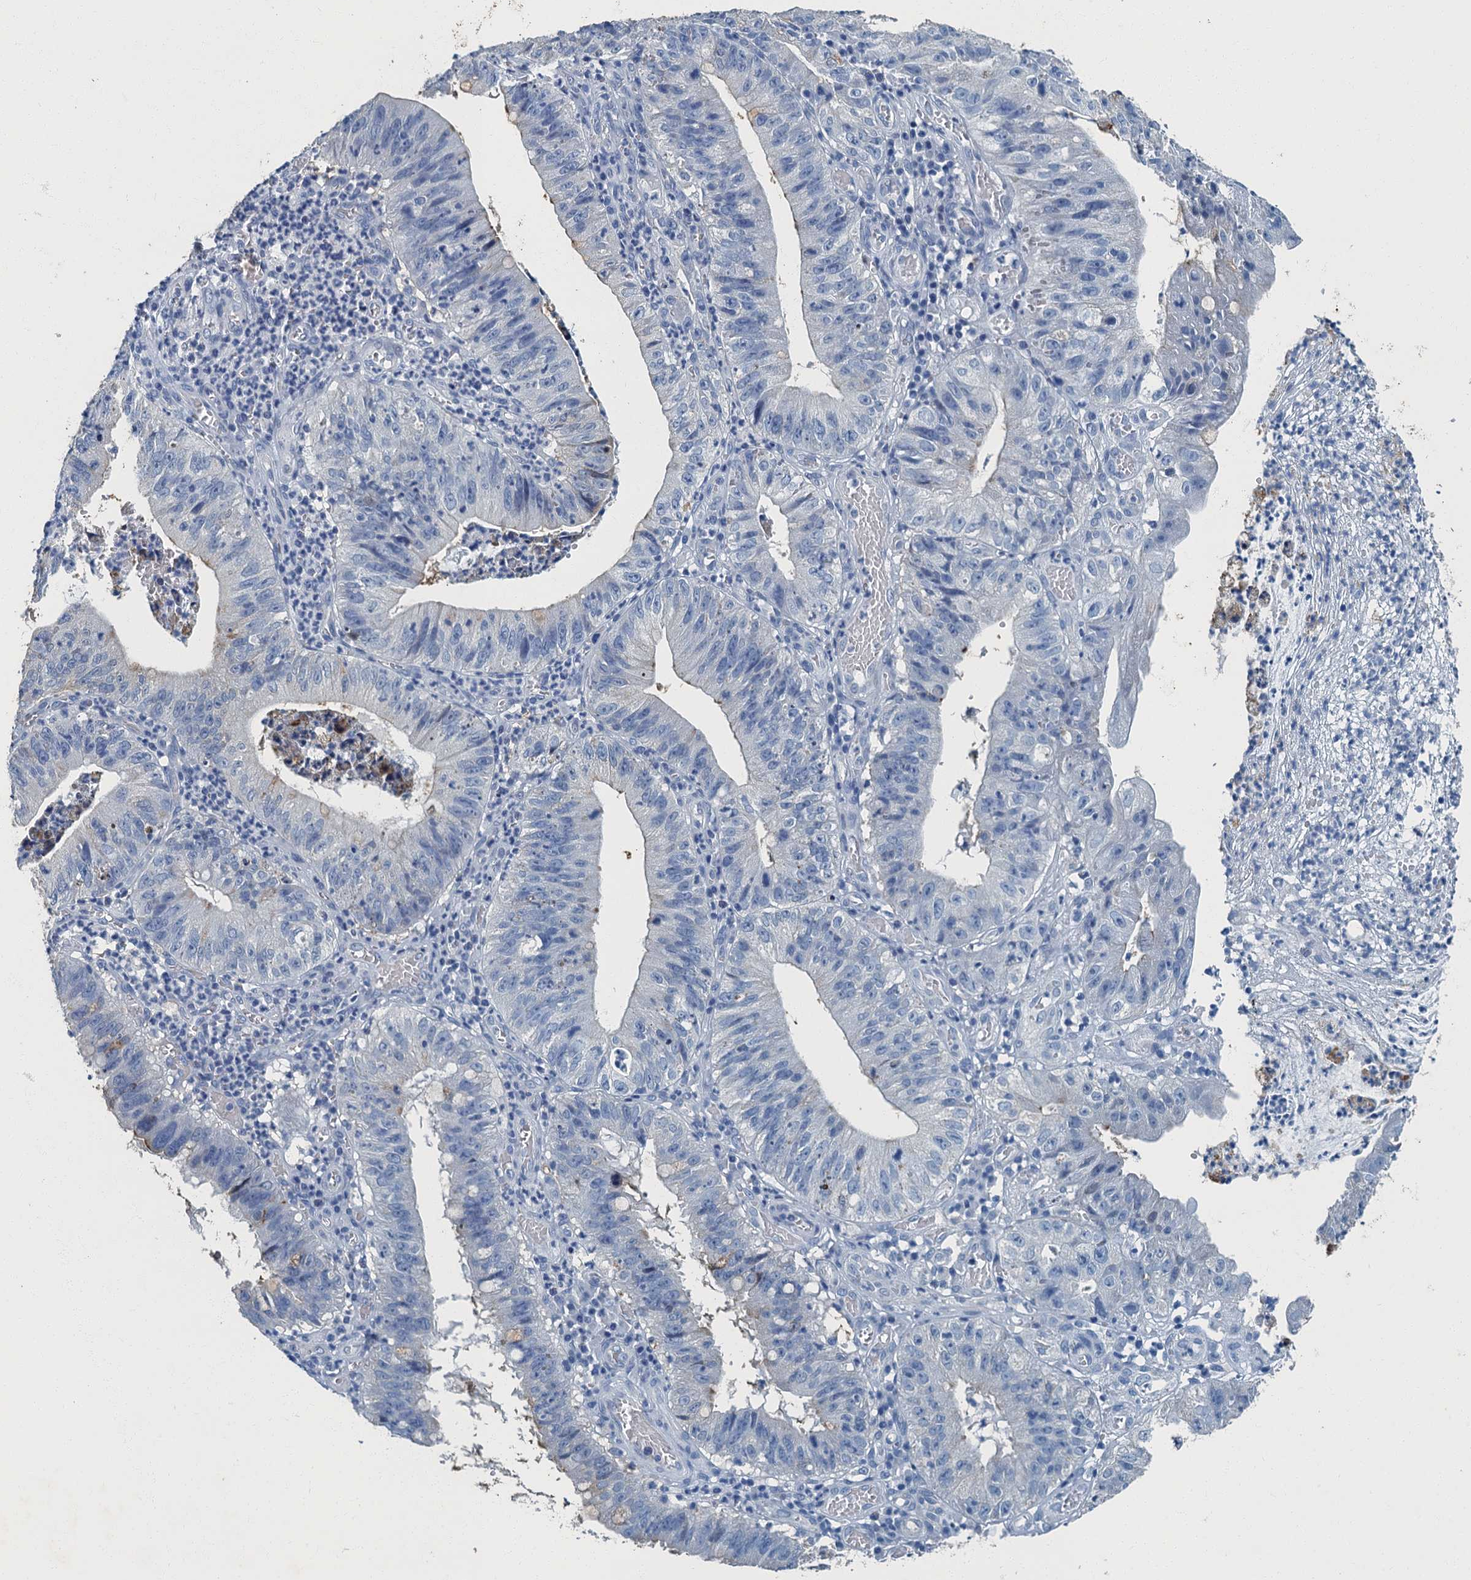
{"staining": {"intensity": "negative", "quantity": "none", "location": "none"}, "tissue": "stomach cancer", "cell_type": "Tumor cells", "image_type": "cancer", "snomed": [{"axis": "morphology", "description": "Adenocarcinoma, NOS"}, {"axis": "topography", "description": "Stomach"}], "caption": "Human stomach cancer (adenocarcinoma) stained for a protein using IHC reveals no expression in tumor cells.", "gene": "GADL1", "patient": {"sex": "male", "age": 59}}